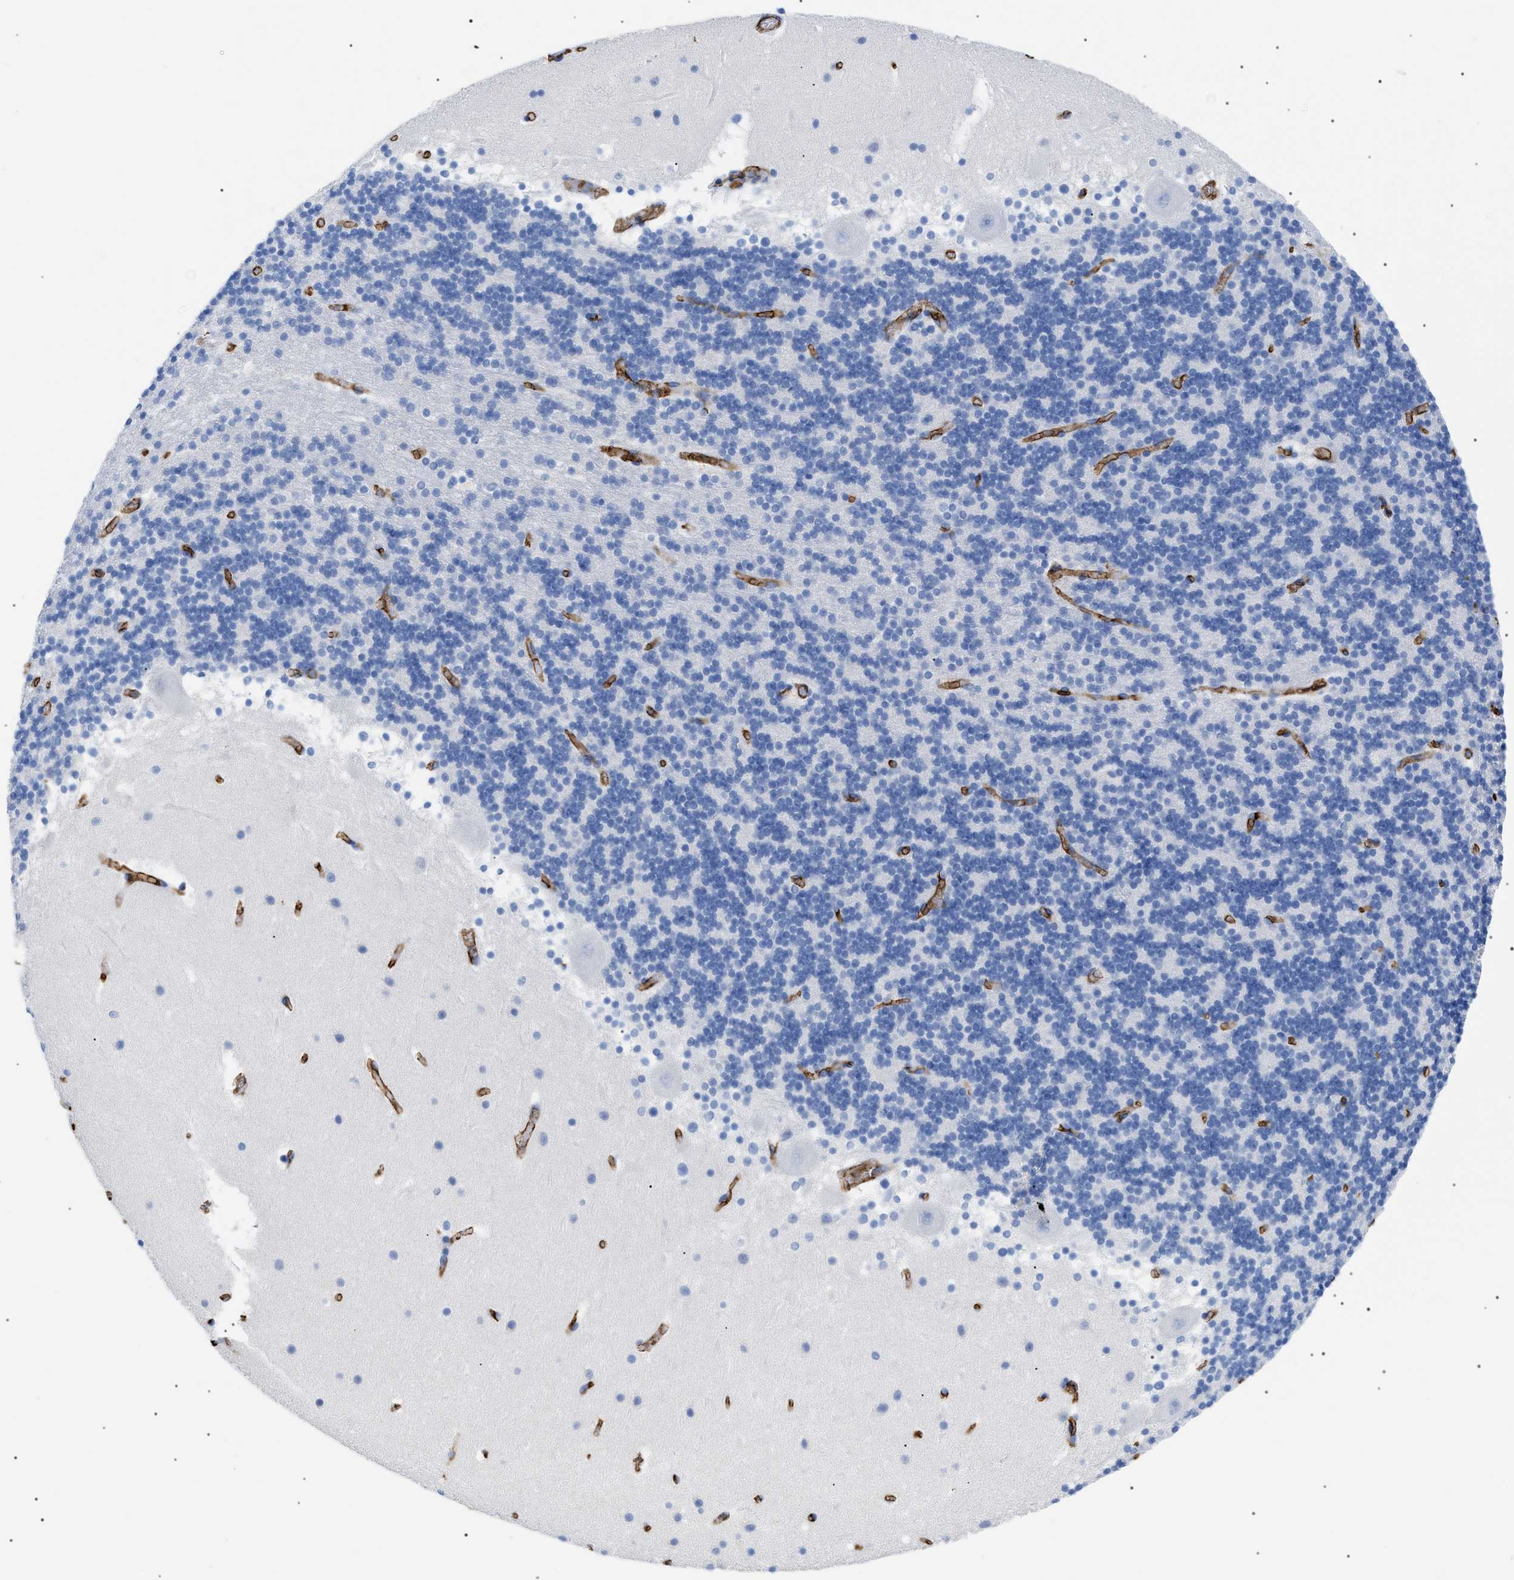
{"staining": {"intensity": "negative", "quantity": "none", "location": "none"}, "tissue": "cerebellum", "cell_type": "Cells in granular layer", "image_type": "normal", "snomed": [{"axis": "morphology", "description": "Normal tissue, NOS"}, {"axis": "topography", "description": "Cerebellum"}], "caption": "Immunohistochemistry of normal cerebellum demonstrates no staining in cells in granular layer. Brightfield microscopy of IHC stained with DAB (brown) and hematoxylin (blue), captured at high magnification.", "gene": "PODXL", "patient": {"sex": "male", "age": 45}}